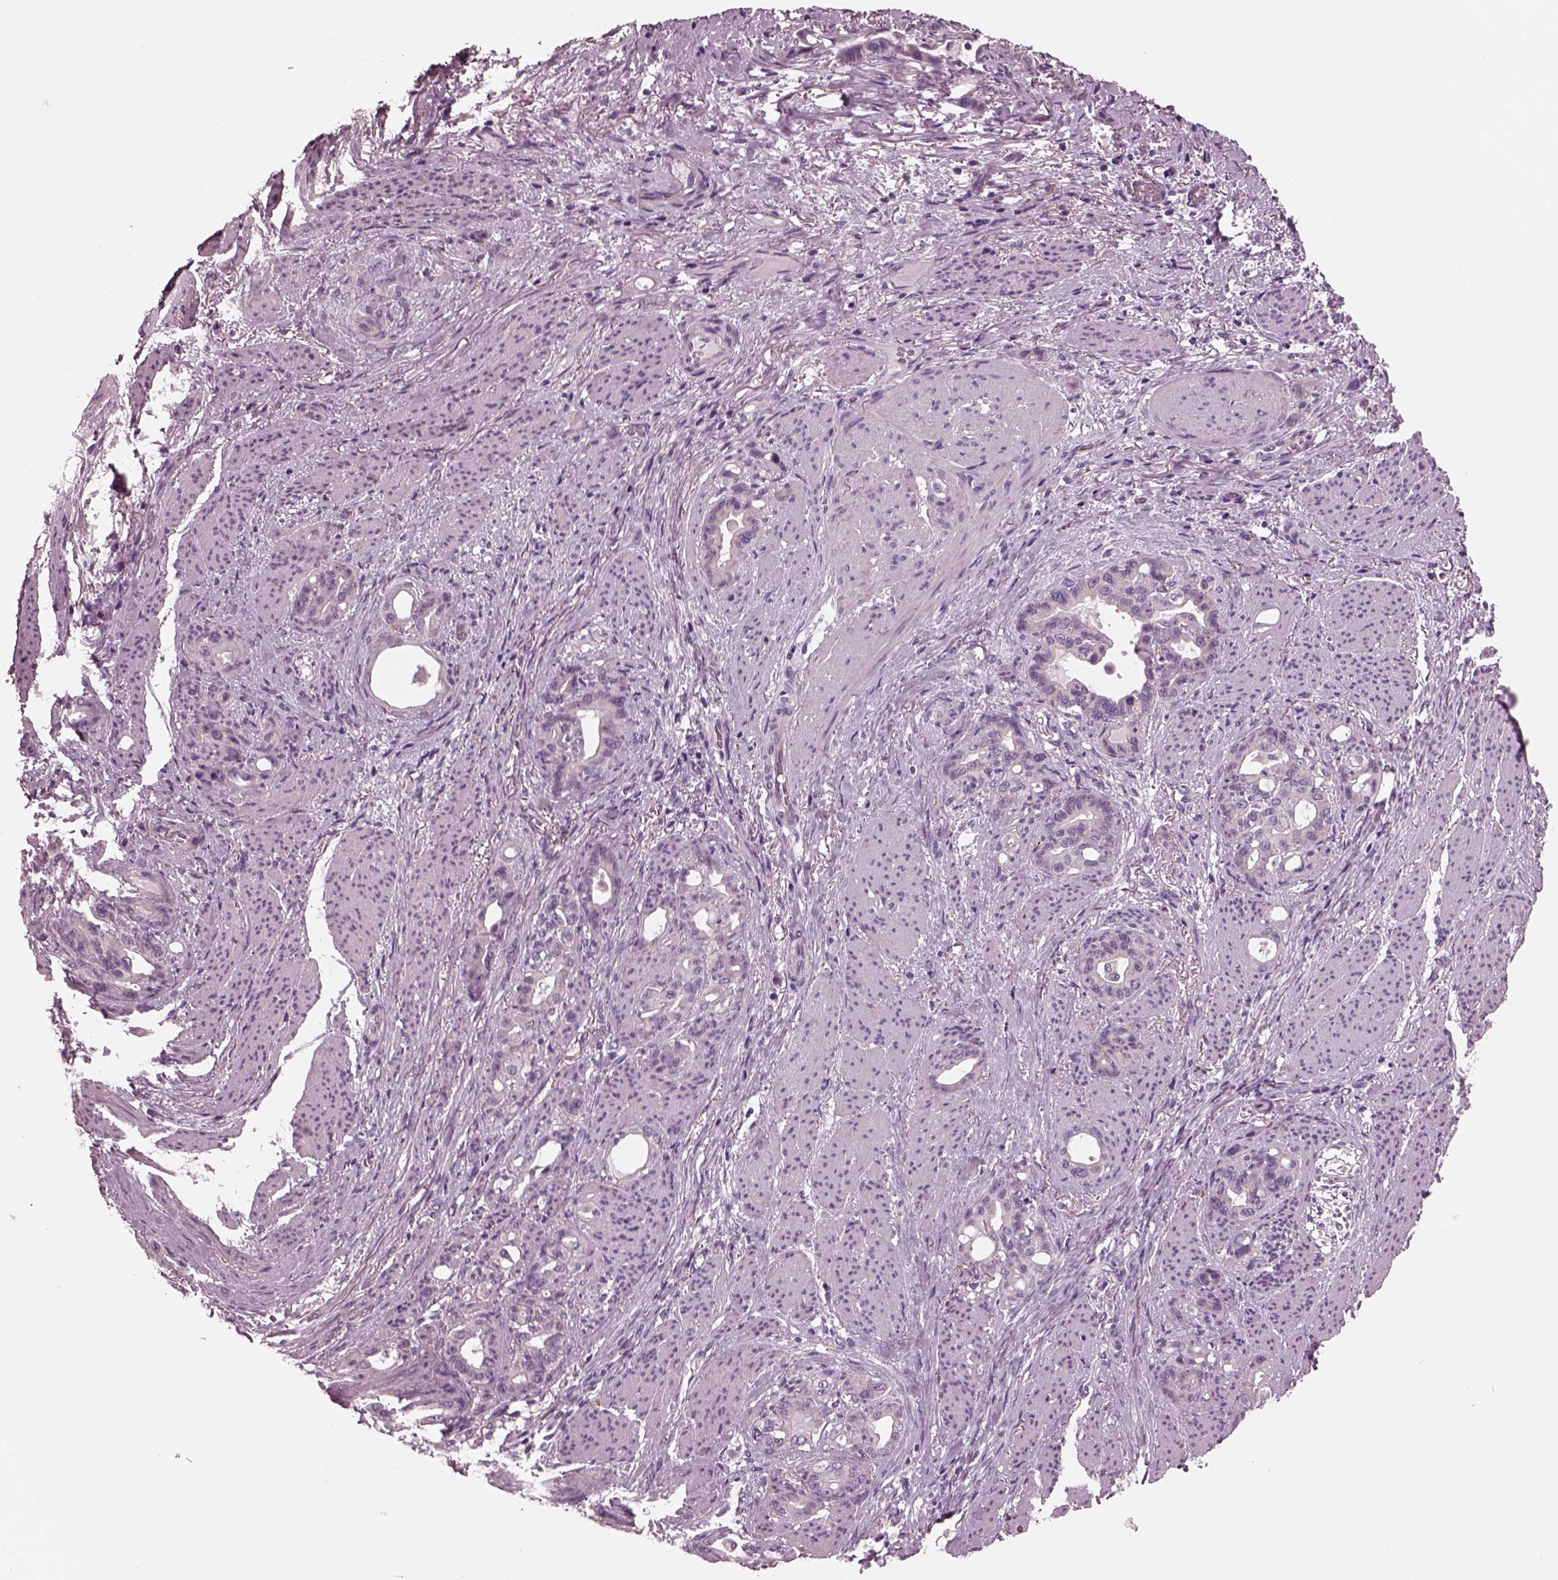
{"staining": {"intensity": "negative", "quantity": "none", "location": "none"}, "tissue": "stomach cancer", "cell_type": "Tumor cells", "image_type": "cancer", "snomed": [{"axis": "morphology", "description": "Normal tissue, NOS"}, {"axis": "morphology", "description": "Adenocarcinoma, NOS"}, {"axis": "topography", "description": "Esophagus"}, {"axis": "topography", "description": "Stomach, upper"}], "caption": "Human adenocarcinoma (stomach) stained for a protein using IHC exhibits no expression in tumor cells.", "gene": "AP4M1", "patient": {"sex": "male", "age": 62}}